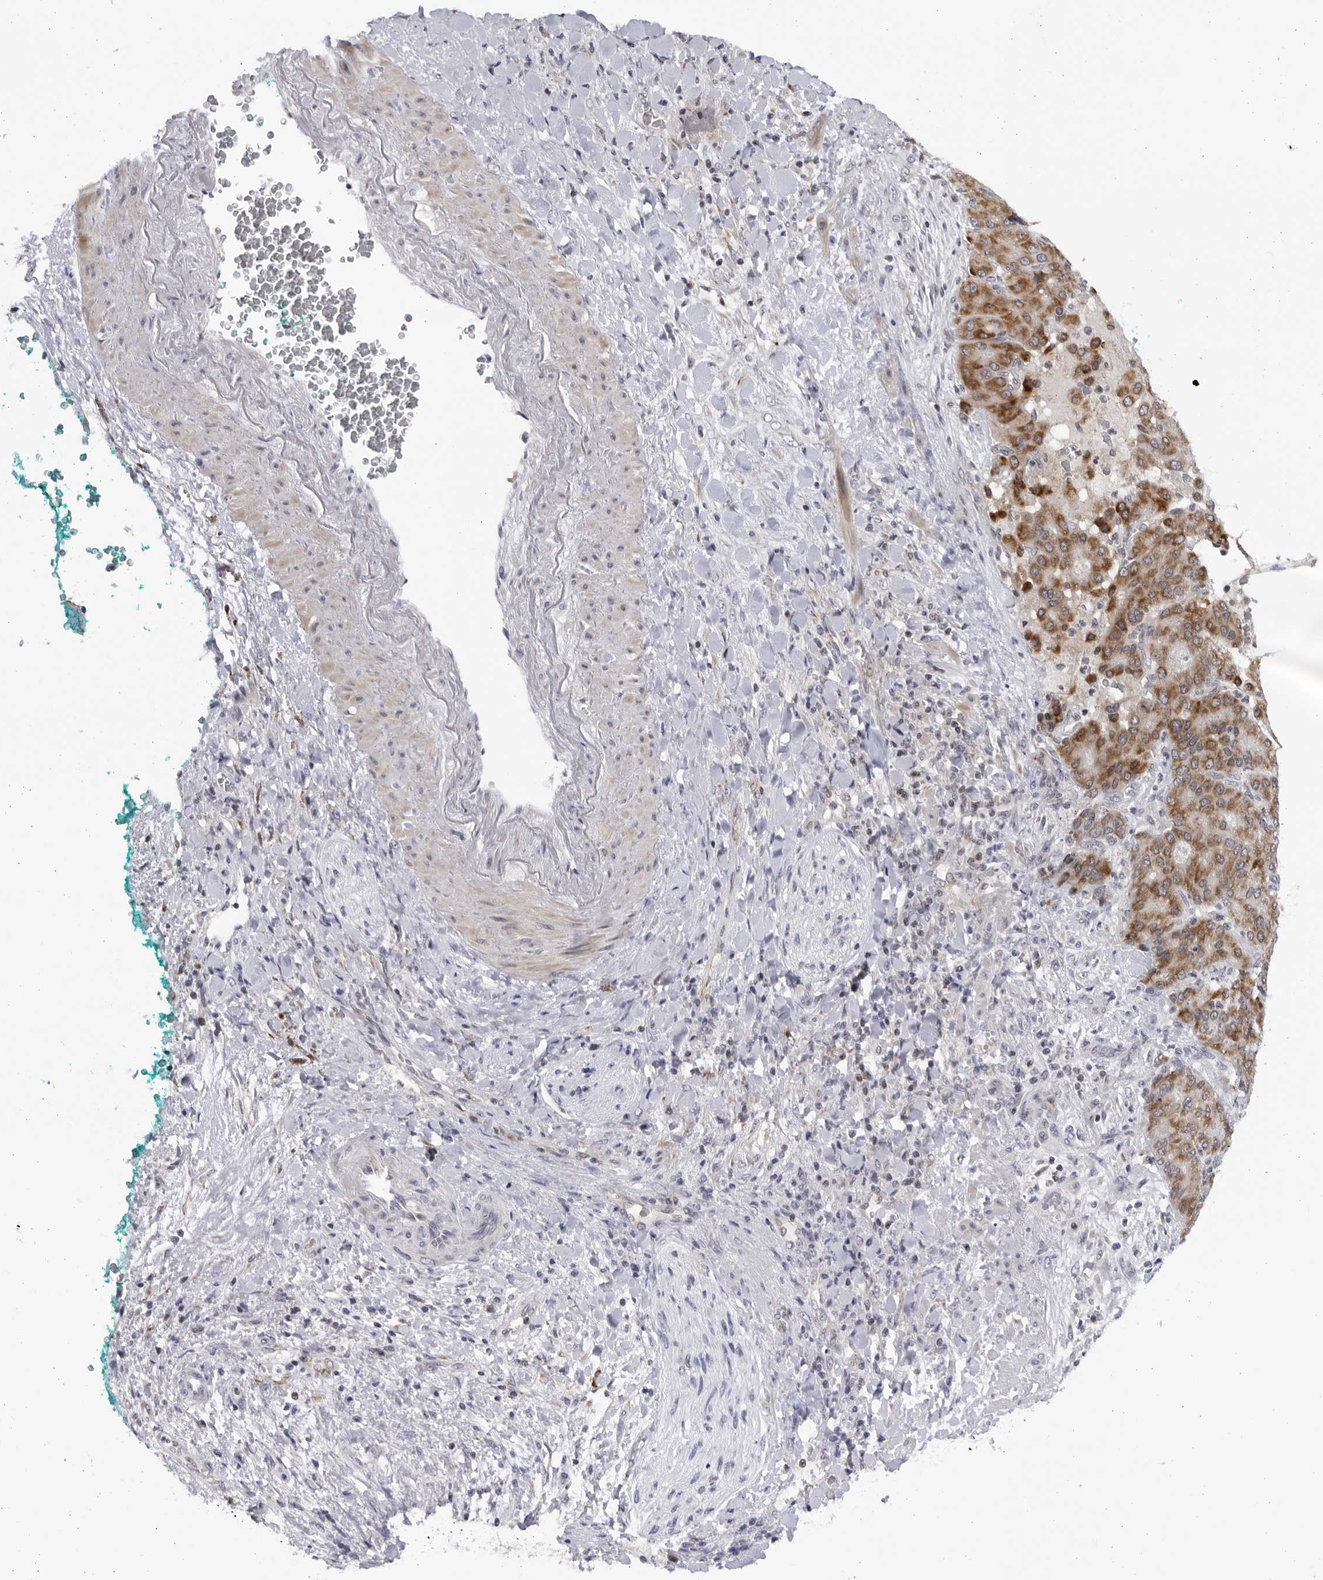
{"staining": {"intensity": "moderate", "quantity": ">75%", "location": "cytoplasmic/membranous"}, "tissue": "liver cancer", "cell_type": "Tumor cells", "image_type": "cancer", "snomed": [{"axis": "morphology", "description": "Carcinoma, Hepatocellular, NOS"}, {"axis": "topography", "description": "Liver"}], "caption": "There is medium levels of moderate cytoplasmic/membranous expression in tumor cells of liver hepatocellular carcinoma, as demonstrated by immunohistochemical staining (brown color).", "gene": "SLC25A22", "patient": {"sex": "male", "age": 65}}